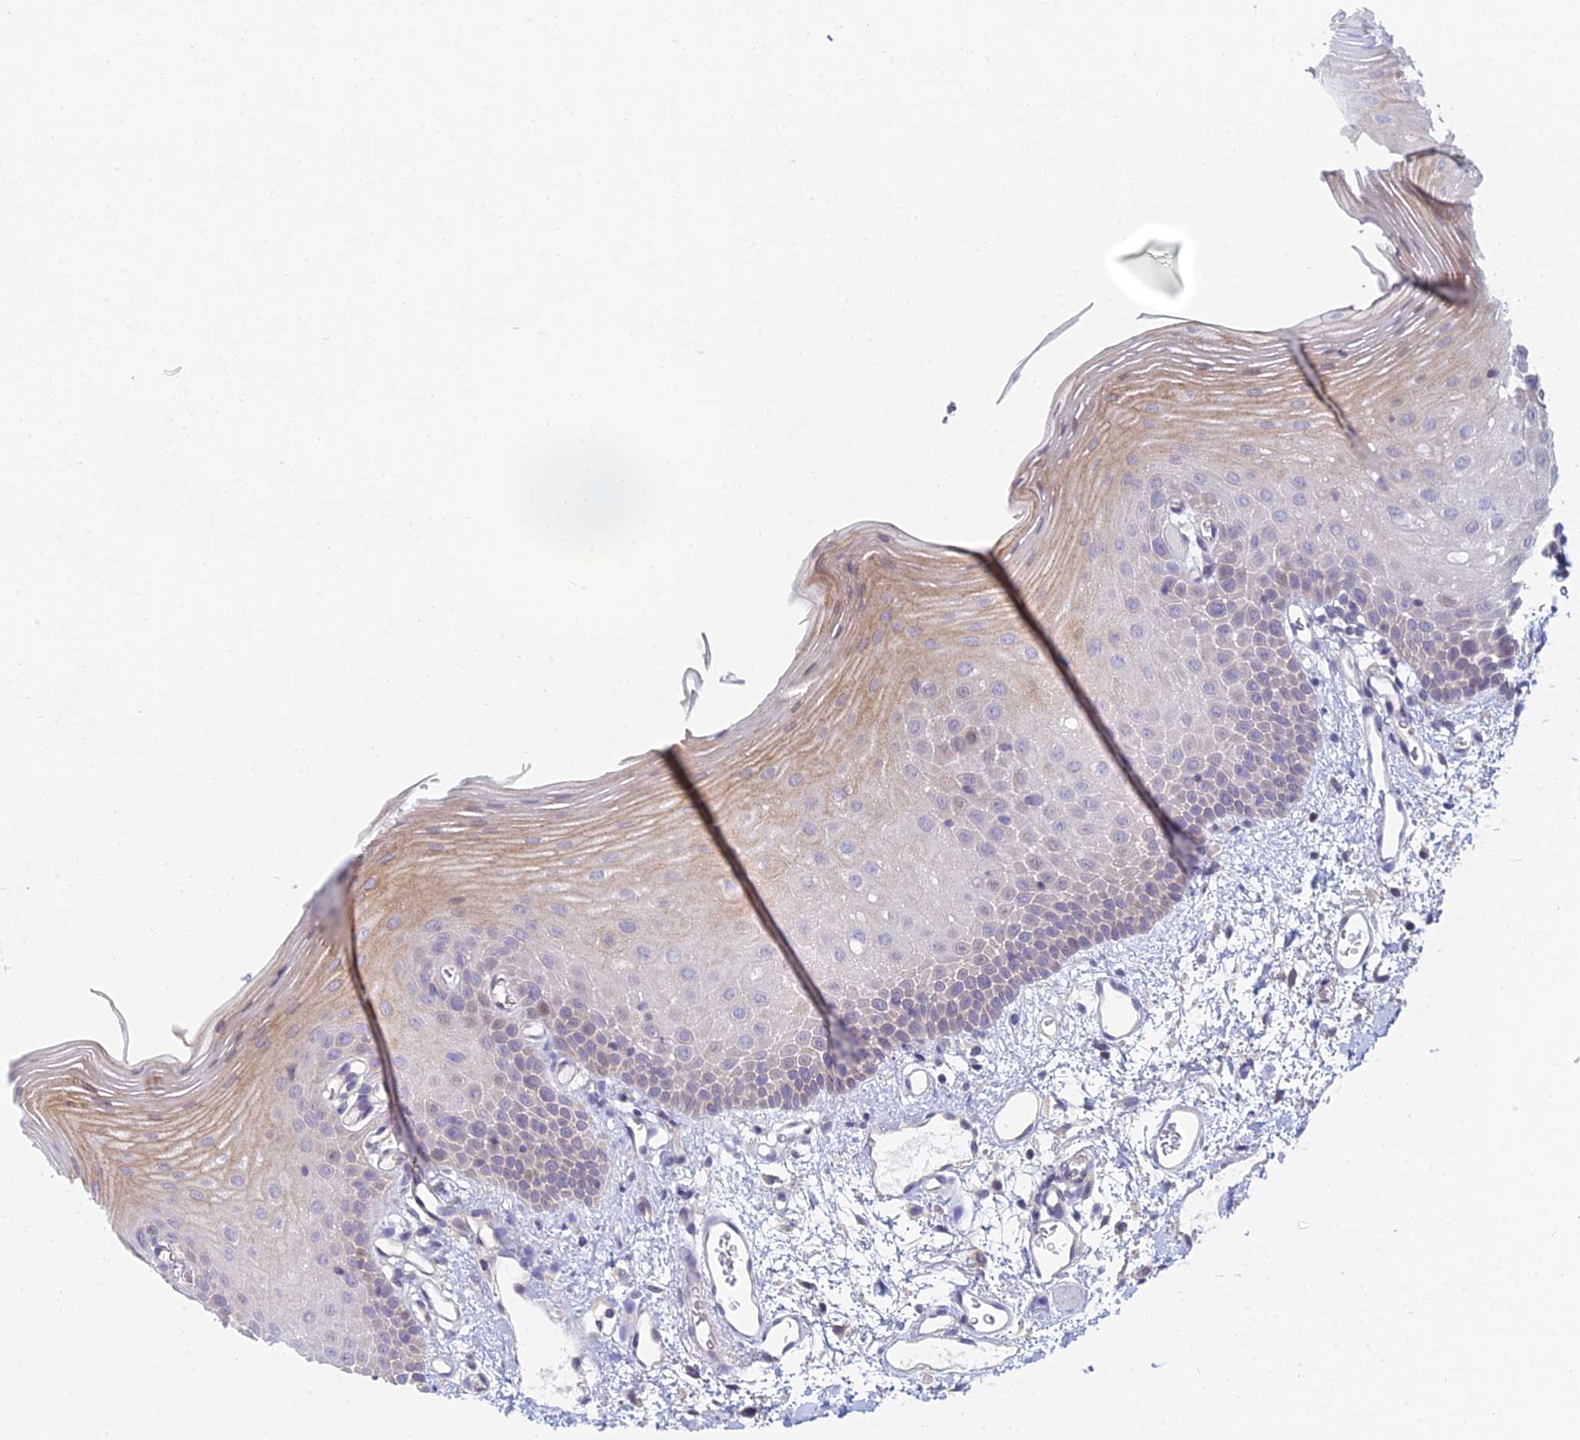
{"staining": {"intensity": "weak", "quantity": "<25%", "location": "cytoplasmic/membranous"}, "tissue": "oral mucosa", "cell_type": "Squamous epithelial cells", "image_type": "normal", "snomed": [{"axis": "morphology", "description": "Normal tissue, NOS"}, {"axis": "topography", "description": "Oral tissue"}], "caption": "A micrograph of oral mucosa stained for a protein shows no brown staining in squamous epithelial cells.", "gene": "METTL26", "patient": {"sex": "female", "age": 70}}